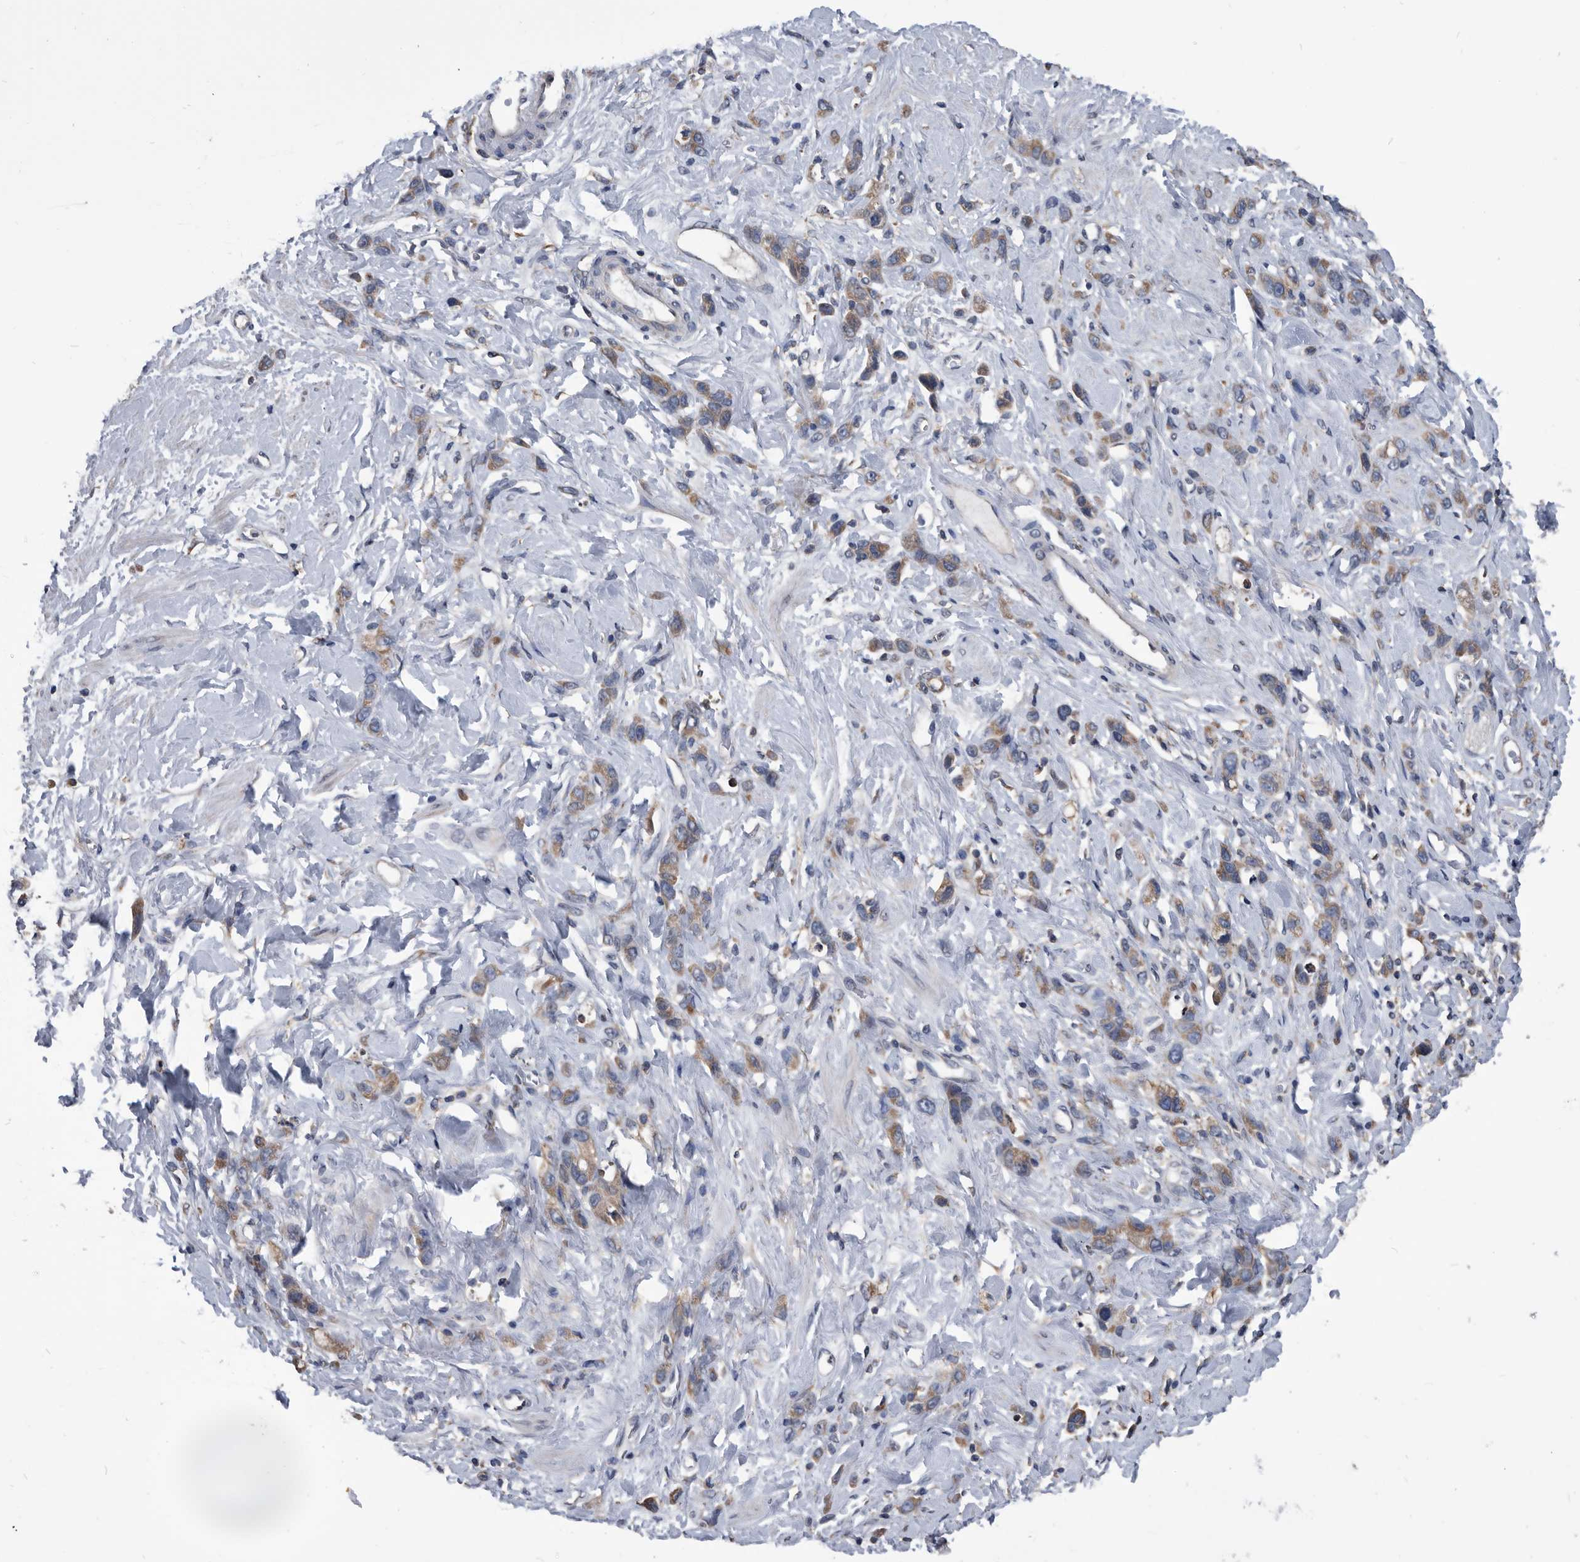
{"staining": {"intensity": "weak", "quantity": ">75%", "location": "cytoplasmic/membranous"}, "tissue": "stomach cancer", "cell_type": "Tumor cells", "image_type": "cancer", "snomed": [{"axis": "morphology", "description": "Normal tissue, NOS"}, {"axis": "morphology", "description": "Adenocarcinoma, NOS"}, {"axis": "topography", "description": "Stomach"}], "caption": "A low amount of weak cytoplasmic/membranous positivity is present in about >75% of tumor cells in adenocarcinoma (stomach) tissue.", "gene": "NRBP1", "patient": {"sex": "male", "age": 82}}